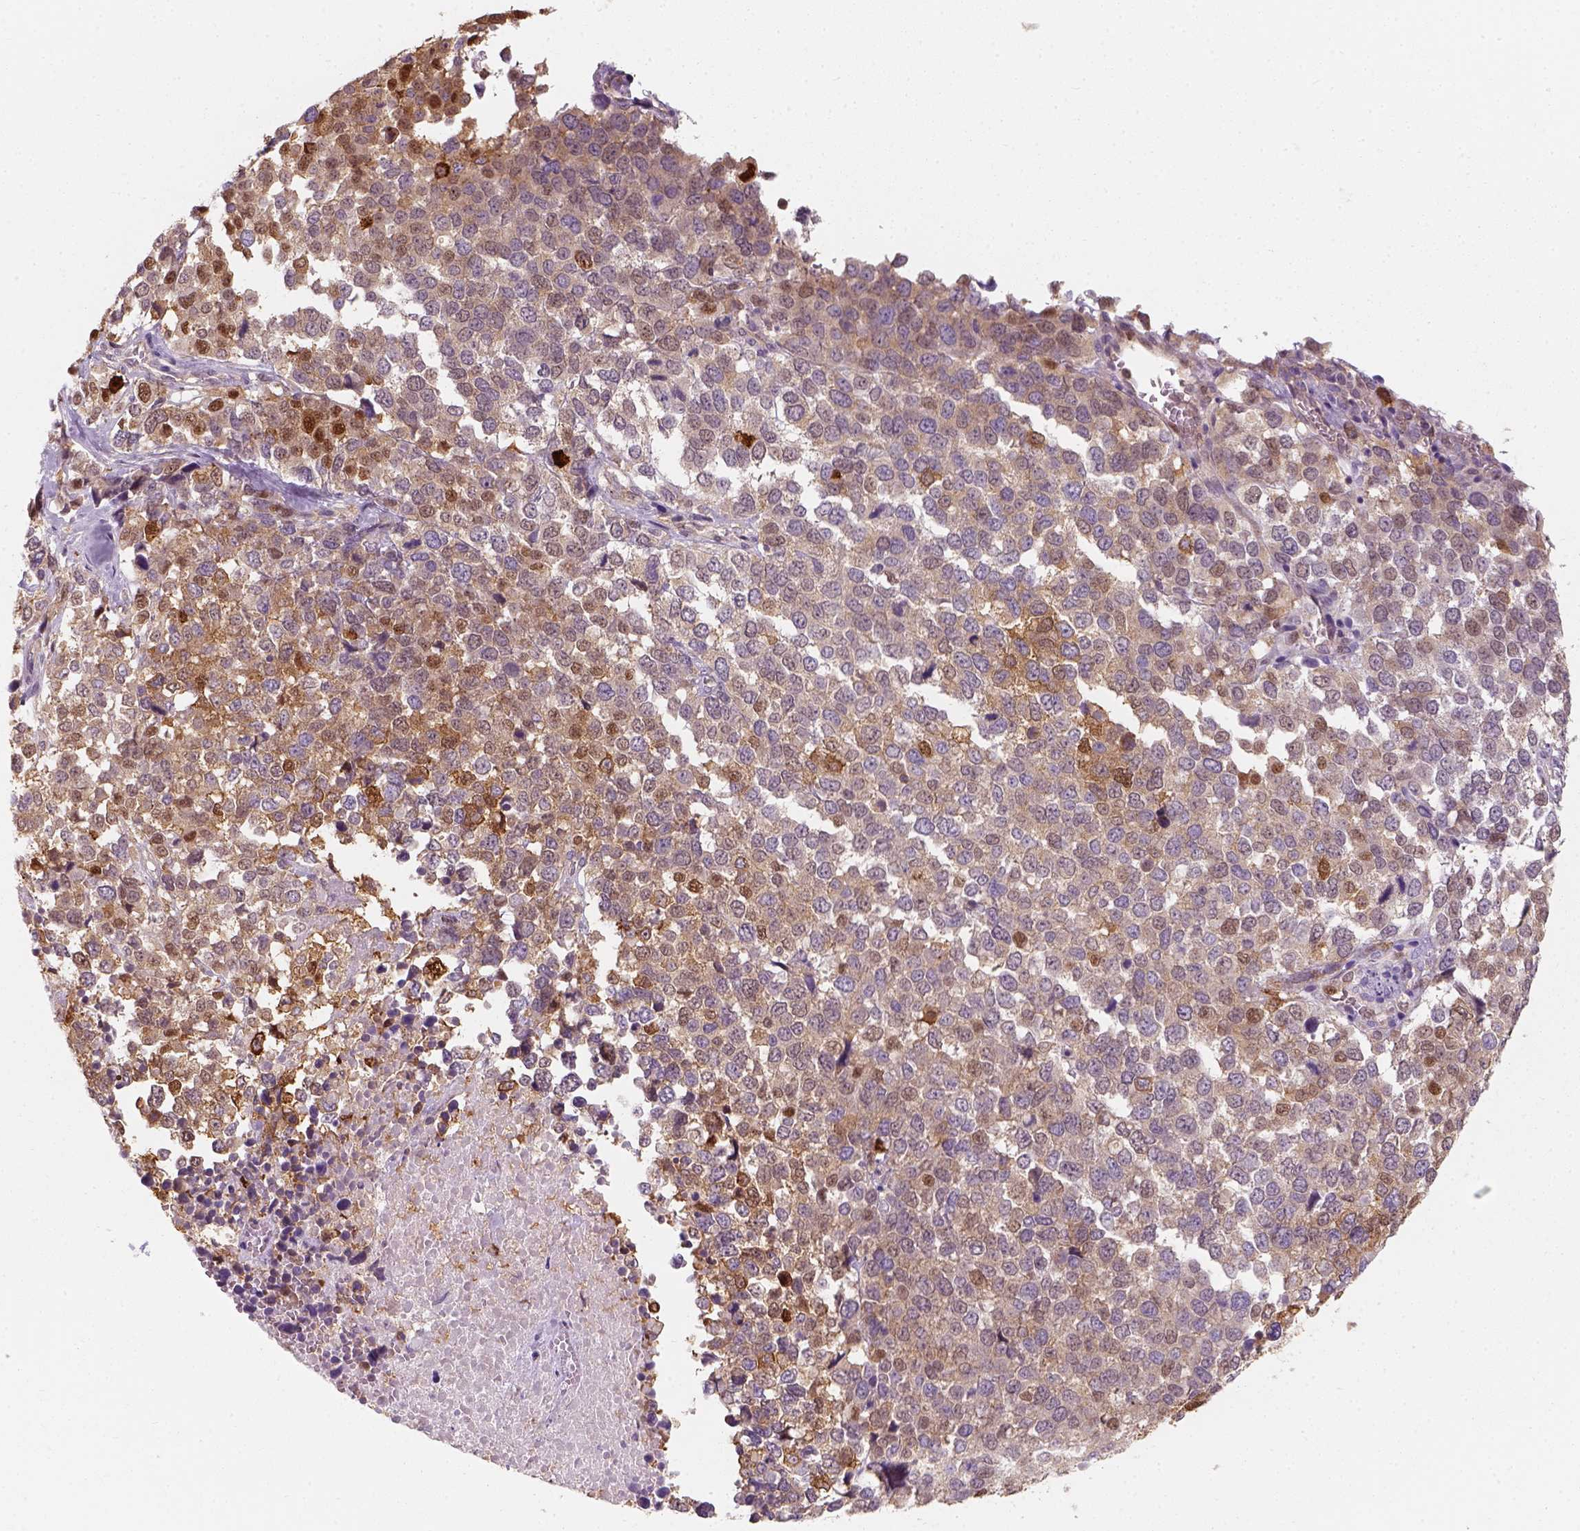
{"staining": {"intensity": "moderate", "quantity": ">75%", "location": "cytoplasmic/membranous,nuclear"}, "tissue": "melanoma", "cell_type": "Tumor cells", "image_type": "cancer", "snomed": [{"axis": "morphology", "description": "Malignant melanoma, Metastatic site"}, {"axis": "topography", "description": "Skin"}], "caption": "There is medium levels of moderate cytoplasmic/membranous and nuclear staining in tumor cells of malignant melanoma (metastatic site), as demonstrated by immunohistochemical staining (brown color).", "gene": "SQSTM1", "patient": {"sex": "male", "age": 84}}